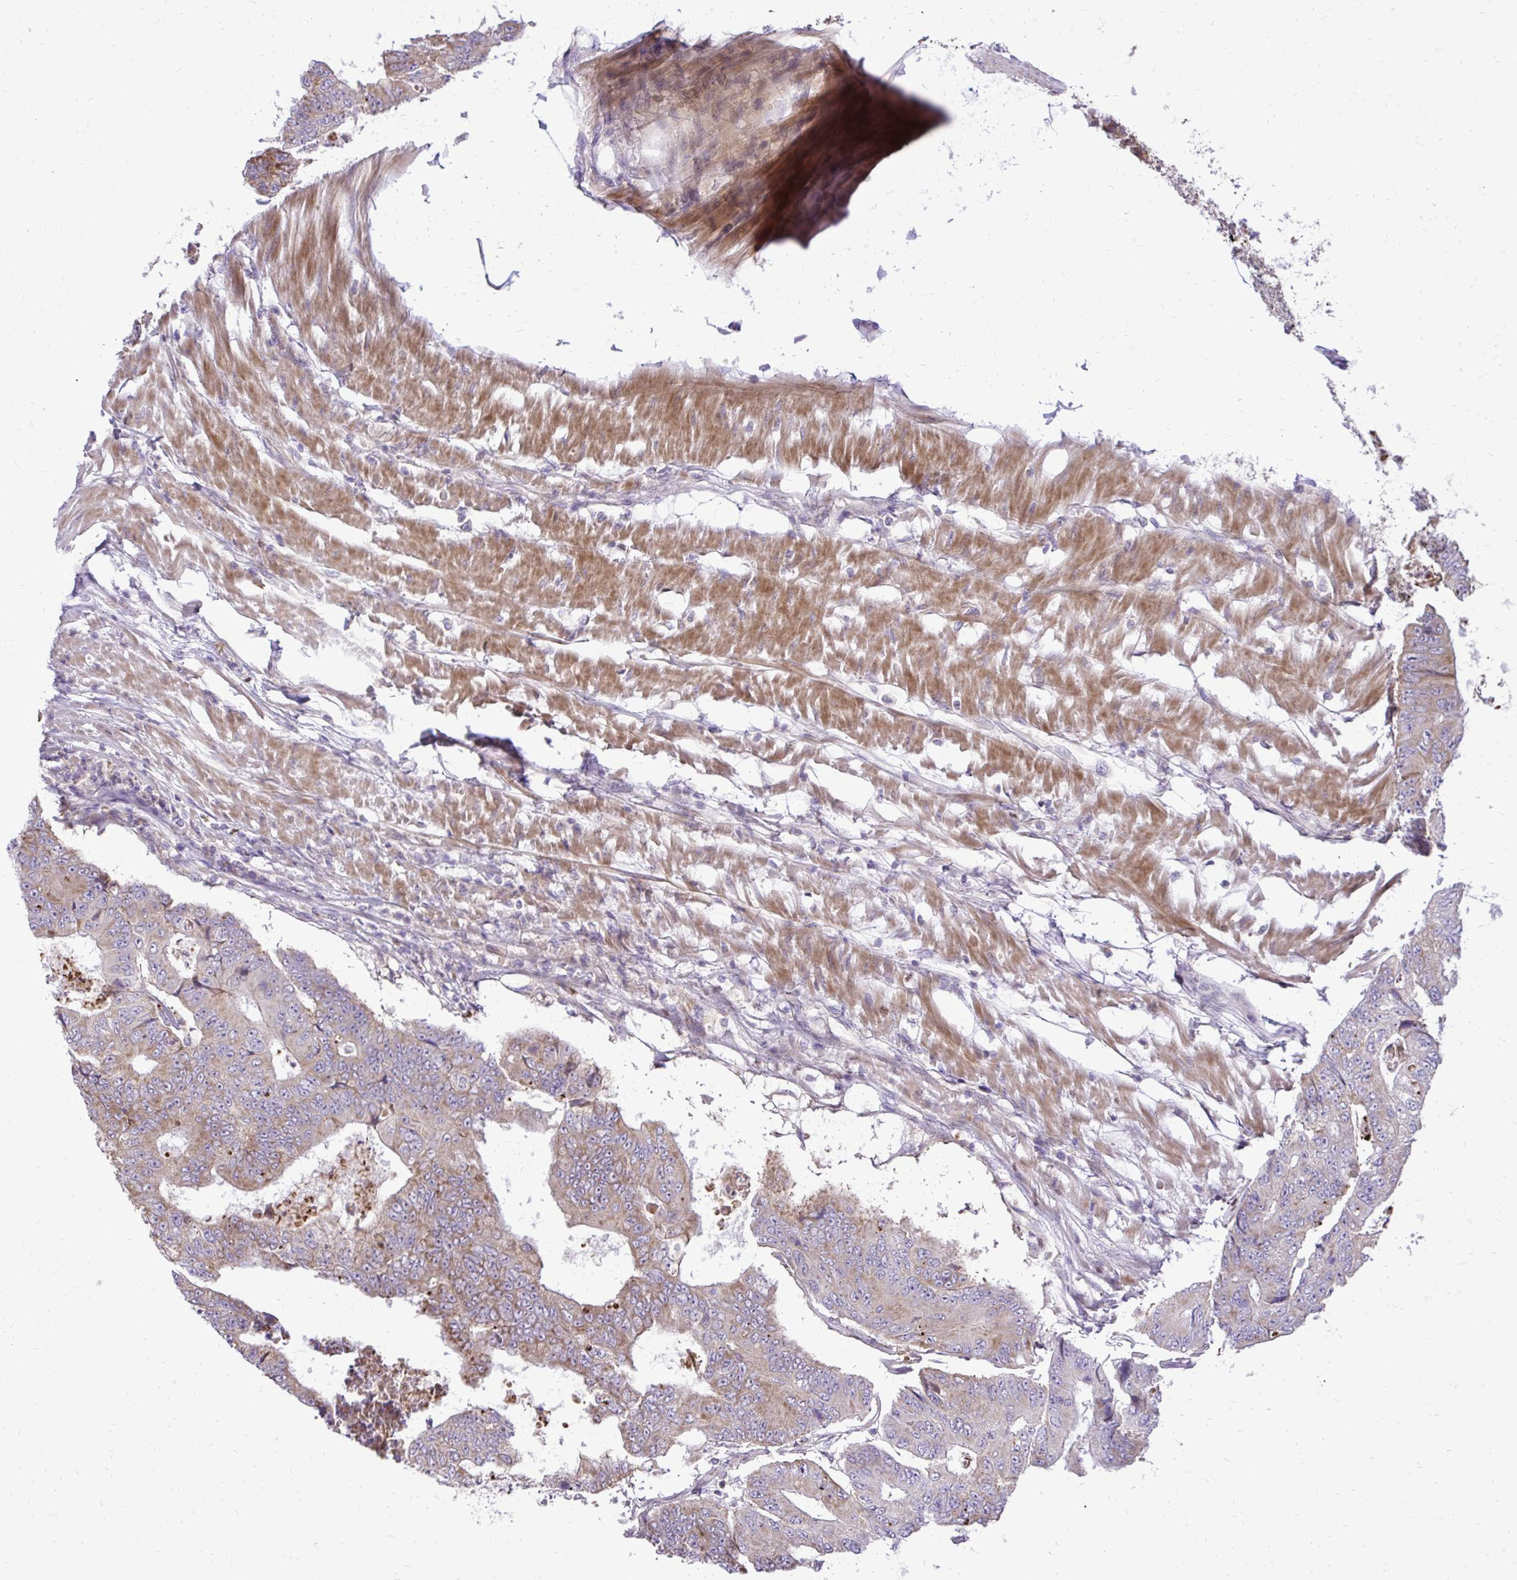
{"staining": {"intensity": "weak", "quantity": "25%-75%", "location": "cytoplasmic/membranous"}, "tissue": "colorectal cancer", "cell_type": "Tumor cells", "image_type": "cancer", "snomed": [{"axis": "morphology", "description": "Adenocarcinoma, NOS"}, {"axis": "topography", "description": "Colon"}], "caption": "Brown immunohistochemical staining in colorectal cancer (adenocarcinoma) demonstrates weak cytoplasmic/membranous expression in about 25%-75% of tumor cells.", "gene": "ABCC3", "patient": {"sex": "female", "age": 48}}